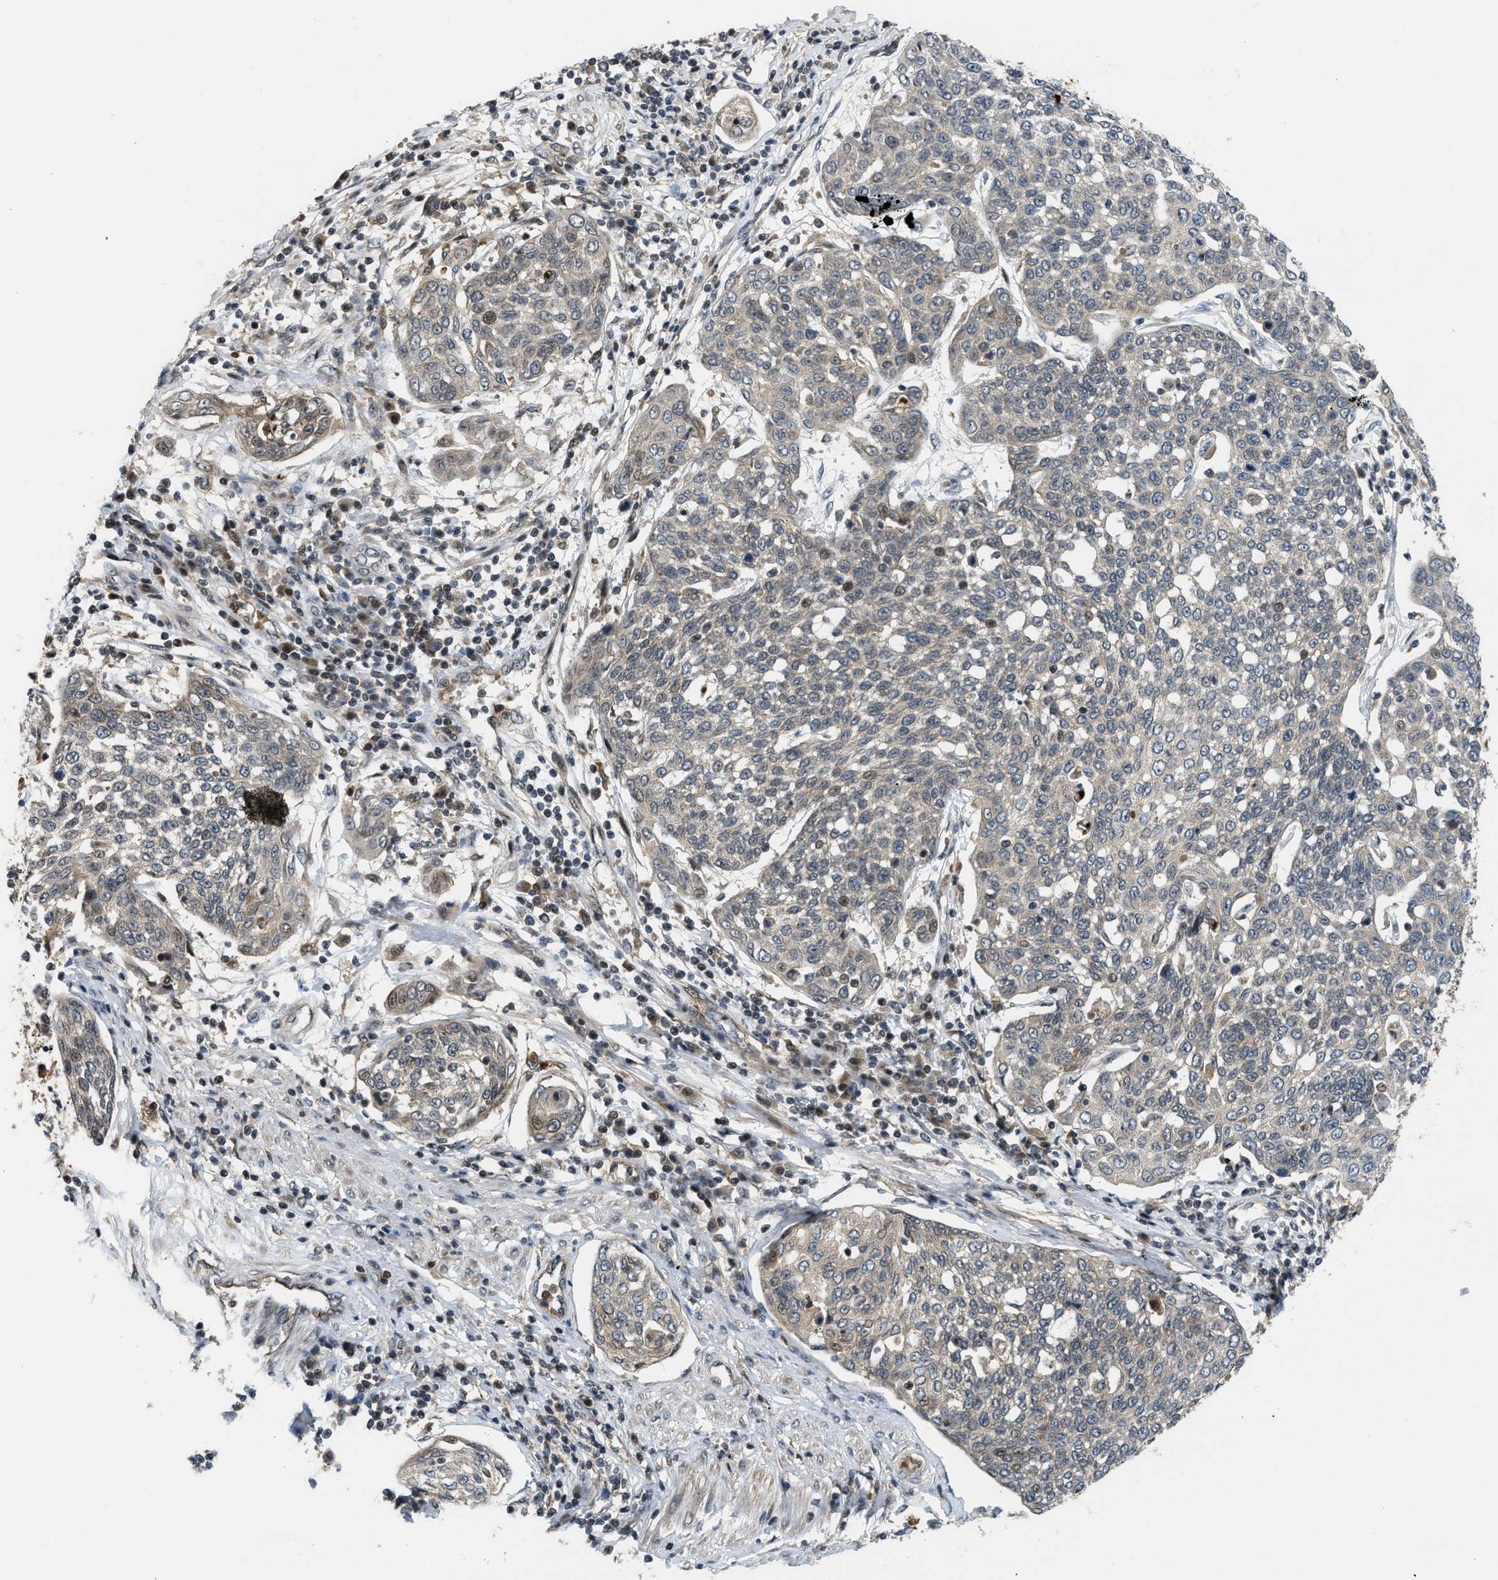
{"staining": {"intensity": "weak", "quantity": "<25%", "location": "nuclear"}, "tissue": "cervical cancer", "cell_type": "Tumor cells", "image_type": "cancer", "snomed": [{"axis": "morphology", "description": "Squamous cell carcinoma, NOS"}, {"axis": "topography", "description": "Cervix"}], "caption": "Tumor cells show no significant protein positivity in cervical squamous cell carcinoma.", "gene": "DNAJC28", "patient": {"sex": "female", "age": 34}}